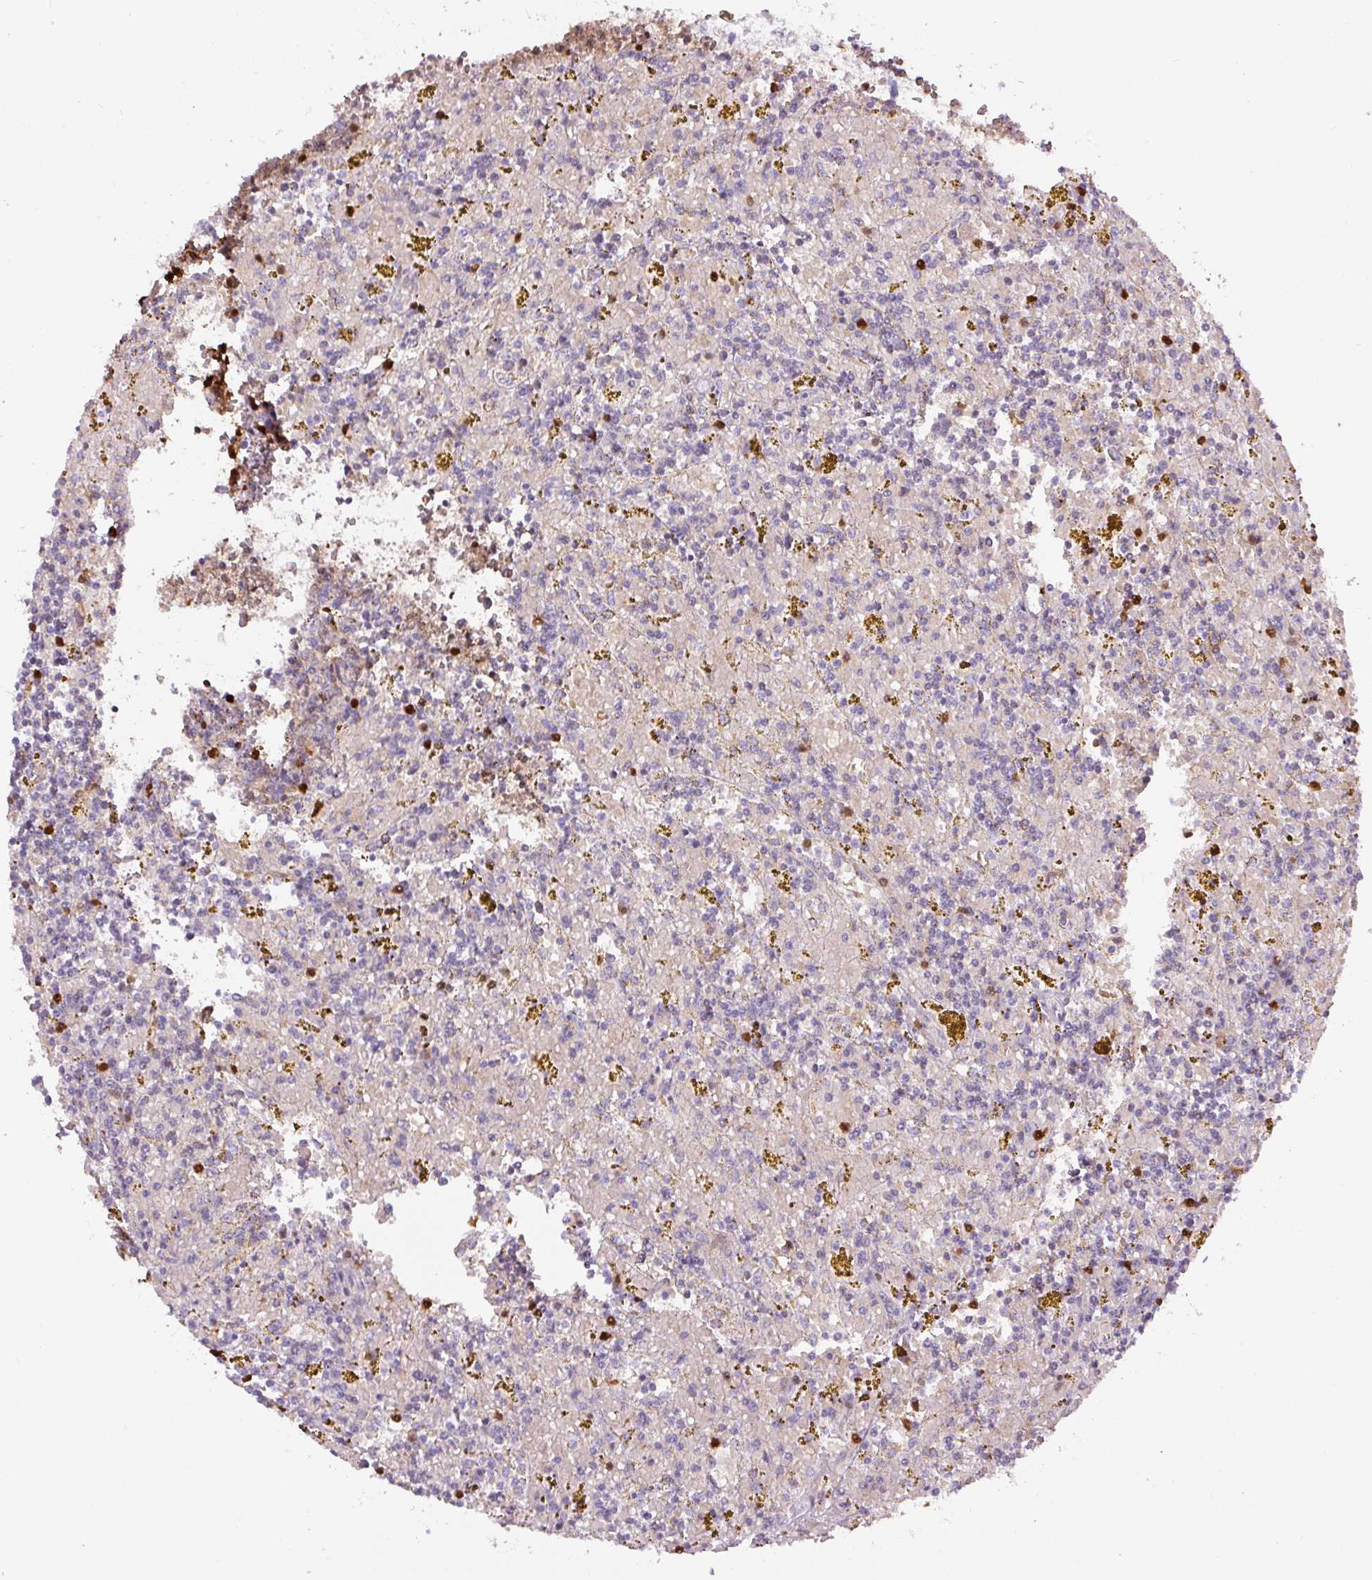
{"staining": {"intensity": "negative", "quantity": "none", "location": "none"}, "tissue": "lymphoma", "cell_type": "Tumor cells", "image_type": "cancer", "snomed": [{"axis": "morphology", "description": "Malignant lymphoma, non-Hodgkin's type, Low grade"}, {"axis": "topography", "description": "Spleen"}, {"axis": "topography", "description": "Lymph node"}], "caption": "Tumor cells are negative for protein expression in human malignant lymphoma, non-Hodgkin's type (low-grade).", "gene": "S100A4", "patient": {"sex": "female", "age": 66}}